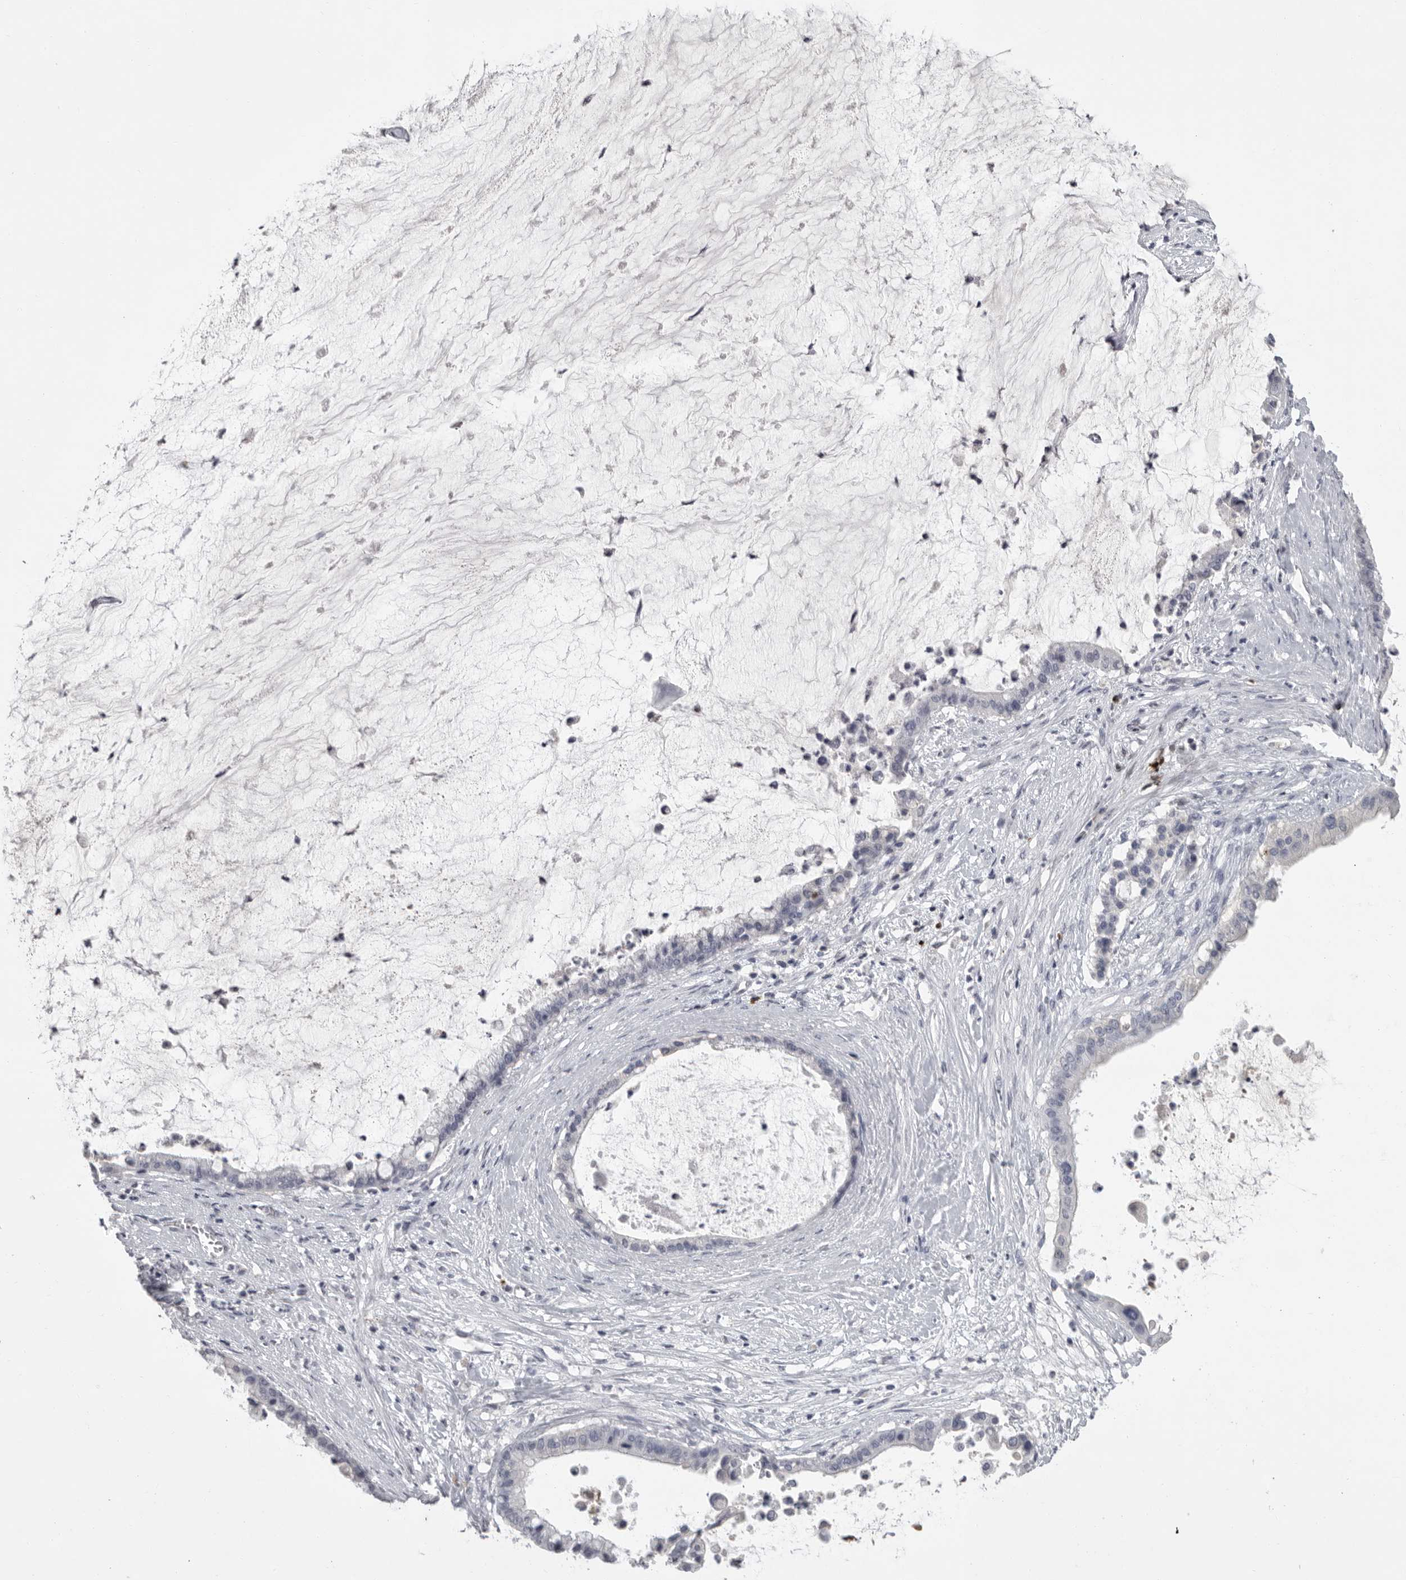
{"staining": {"intensity": "negative", "quantity": "none", "location": "none"}, "tissue": "pancreatic cancer", "cell_type": "Tumor cells", "image_type": "cancer", "snomed": [{"axis": "morphology", "description": "Adenocarcinoma, NOS"}, {"axis": "topography", "description": "Pancreas"}], "caption": "IHC of human pancreatic adenocarcinoma reveals no positivity in tumor cells. (DAB IHC with hematoxylin counter stain).", "gene": "GNLY", "patient": {"sex": "male", "age": 41}}